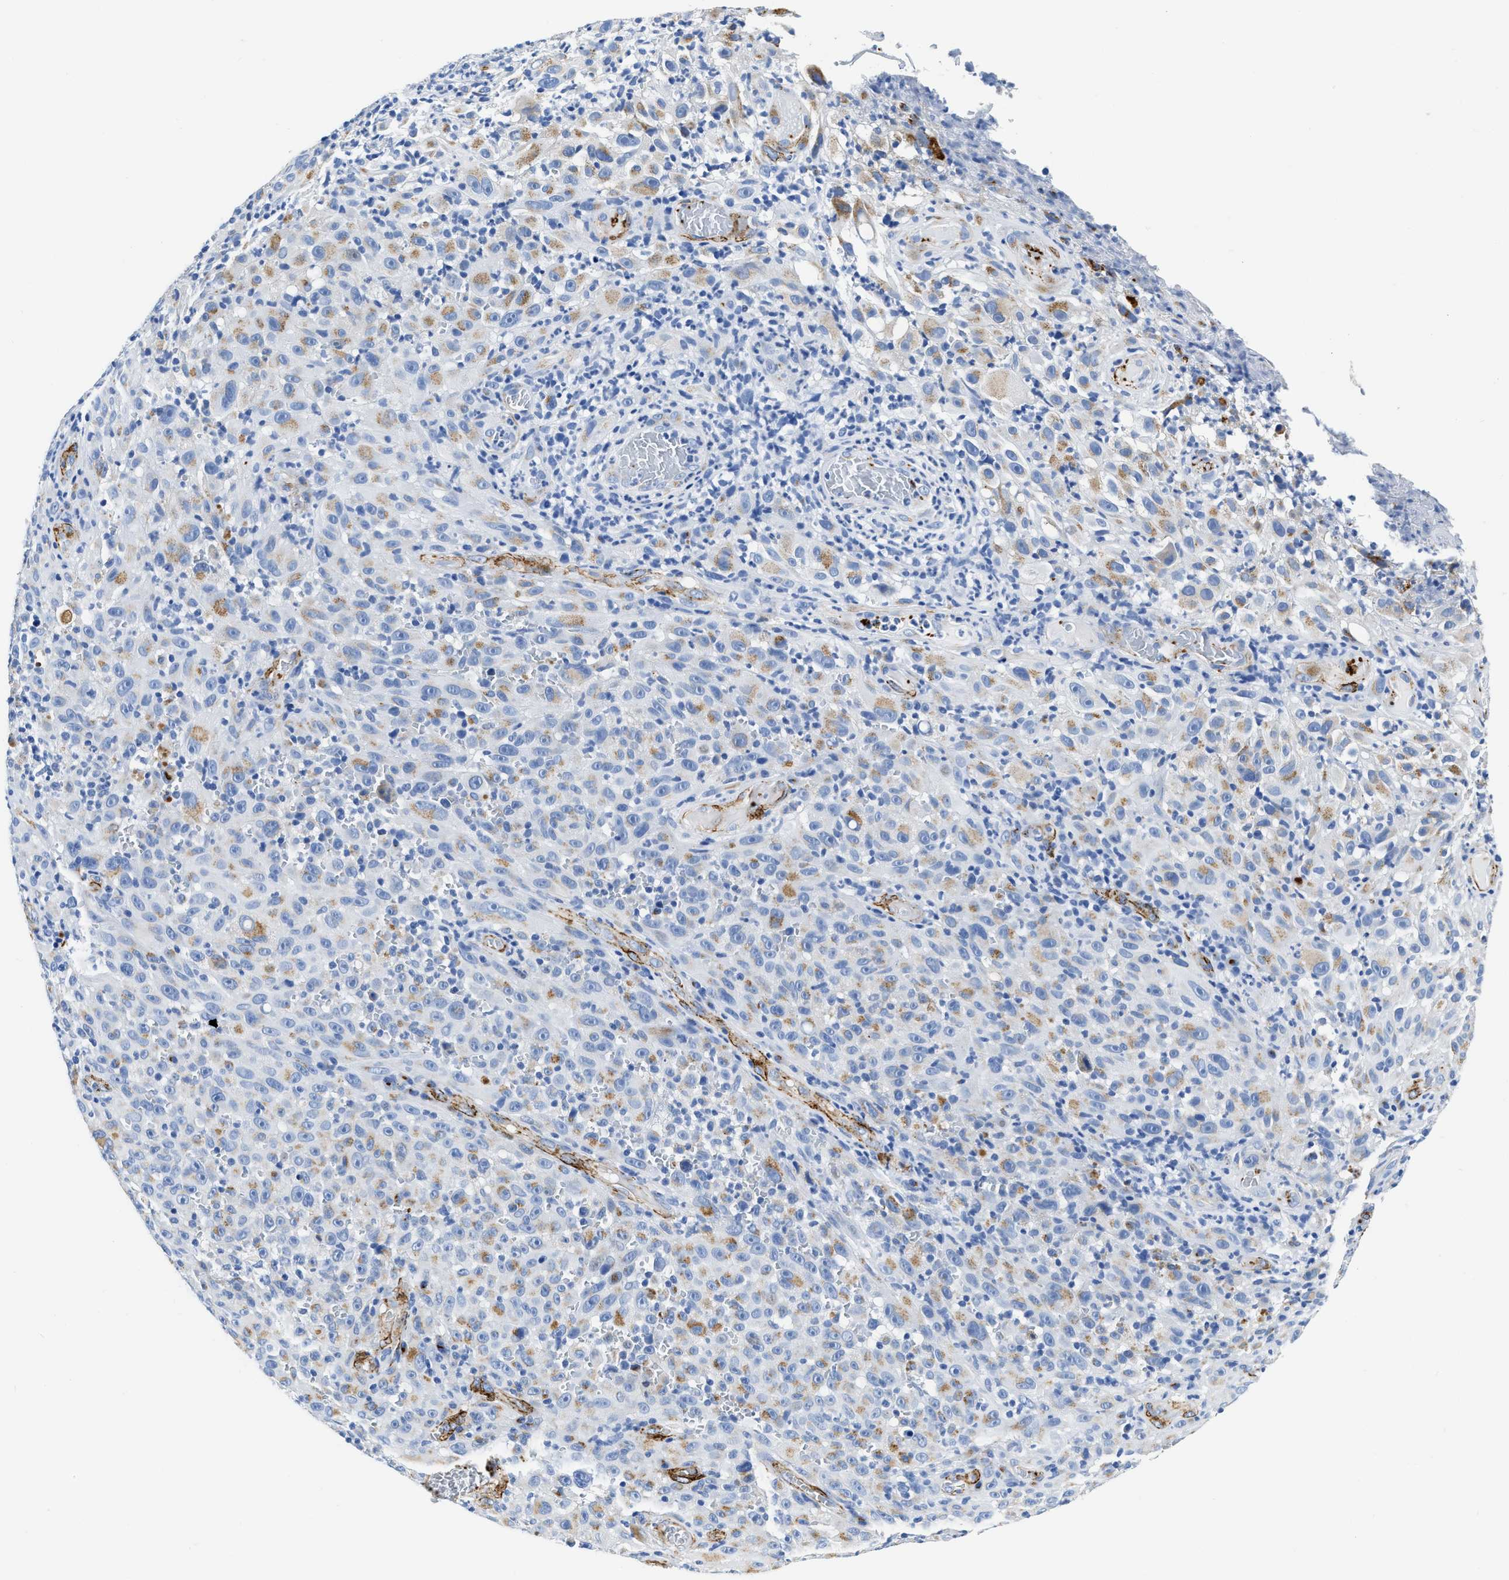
{"staining": {"intensity": "weak", "quantity": "25%-75%", "location": "cytoplasmic/membranous"}, "tissue": "melanoma", "cell_type": "Tumor cells", "image_type": "cancer", "snomed": [{"axis": "morphology", "description": "Malignant melanoma, NOS"}, {"axis": "topography", "description": "Skin"}], "caption": "Malignant melanoma tissue demonstrates weak cytoplasmic/membranous positivity in about 25%-75% of tumor cells", "gene": "TVP23B", "patient": {"sex": "female", "age": 82}}